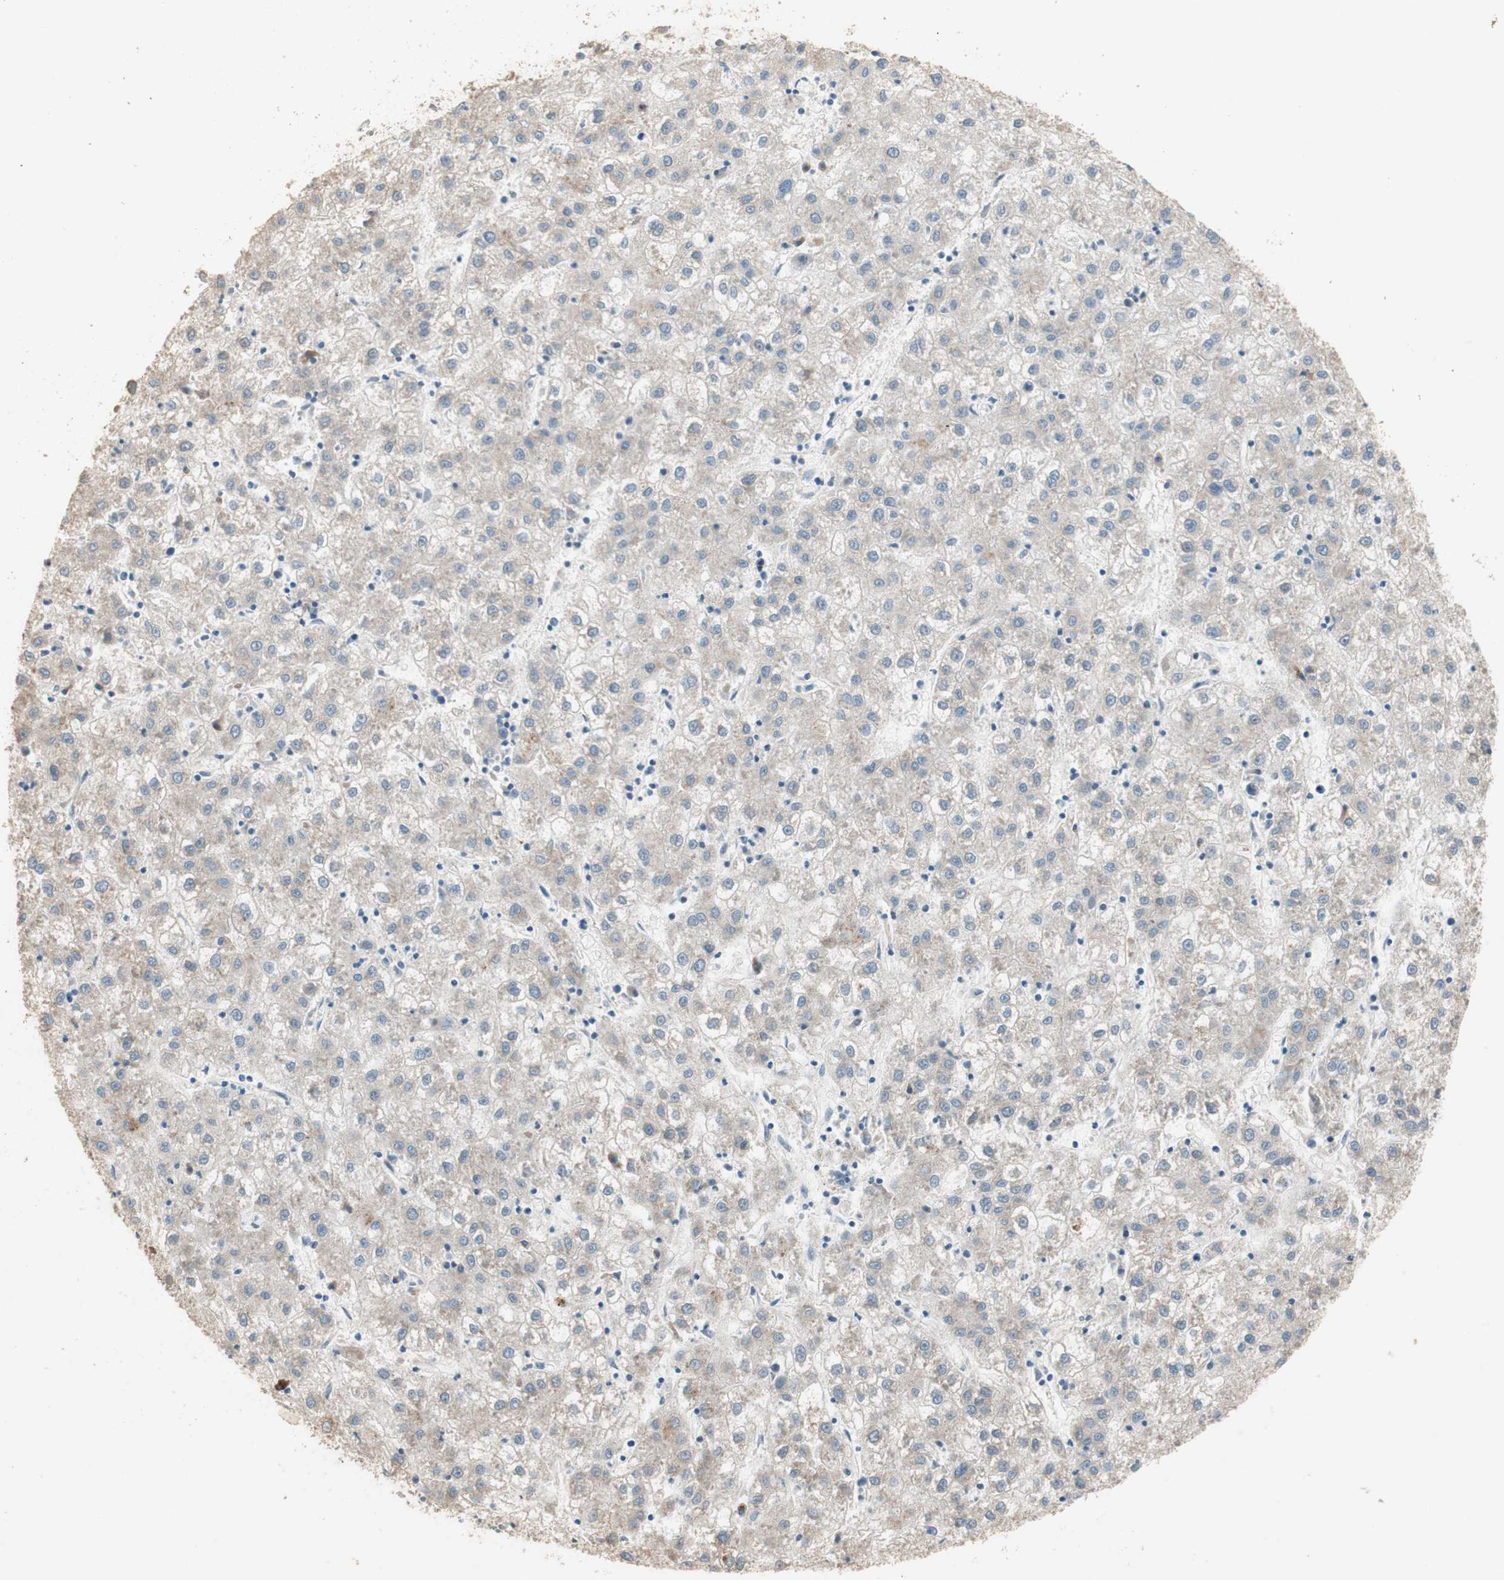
{"staining": {"intensity": "weak", "quantity": ">75%", "location": "cytoplasmic/membranous"}, "tissue": "liver cancer", "cell_type": "Tumor cells", "image_type": "cancer", "snomed": [{"axis": "morphology", "description": "Carcinoma, Hepatocellular, NOS"}, {"axis": "topography", "description": "Liver"}], "caption": "Immunohistochemistry staining of liver cancer, which demonstrates low levels of weak cytoplasmic/membranous positivity in about >75% of tumor cells indicating weak cytoplasmic/membranous protein positivity. The staining was performed using DAB (brown) for protein detection and nuclei were counterstained in hematoxylin (blue).", "gene": "RARRES1", "patient": {"sex": "male", "age": 72}}